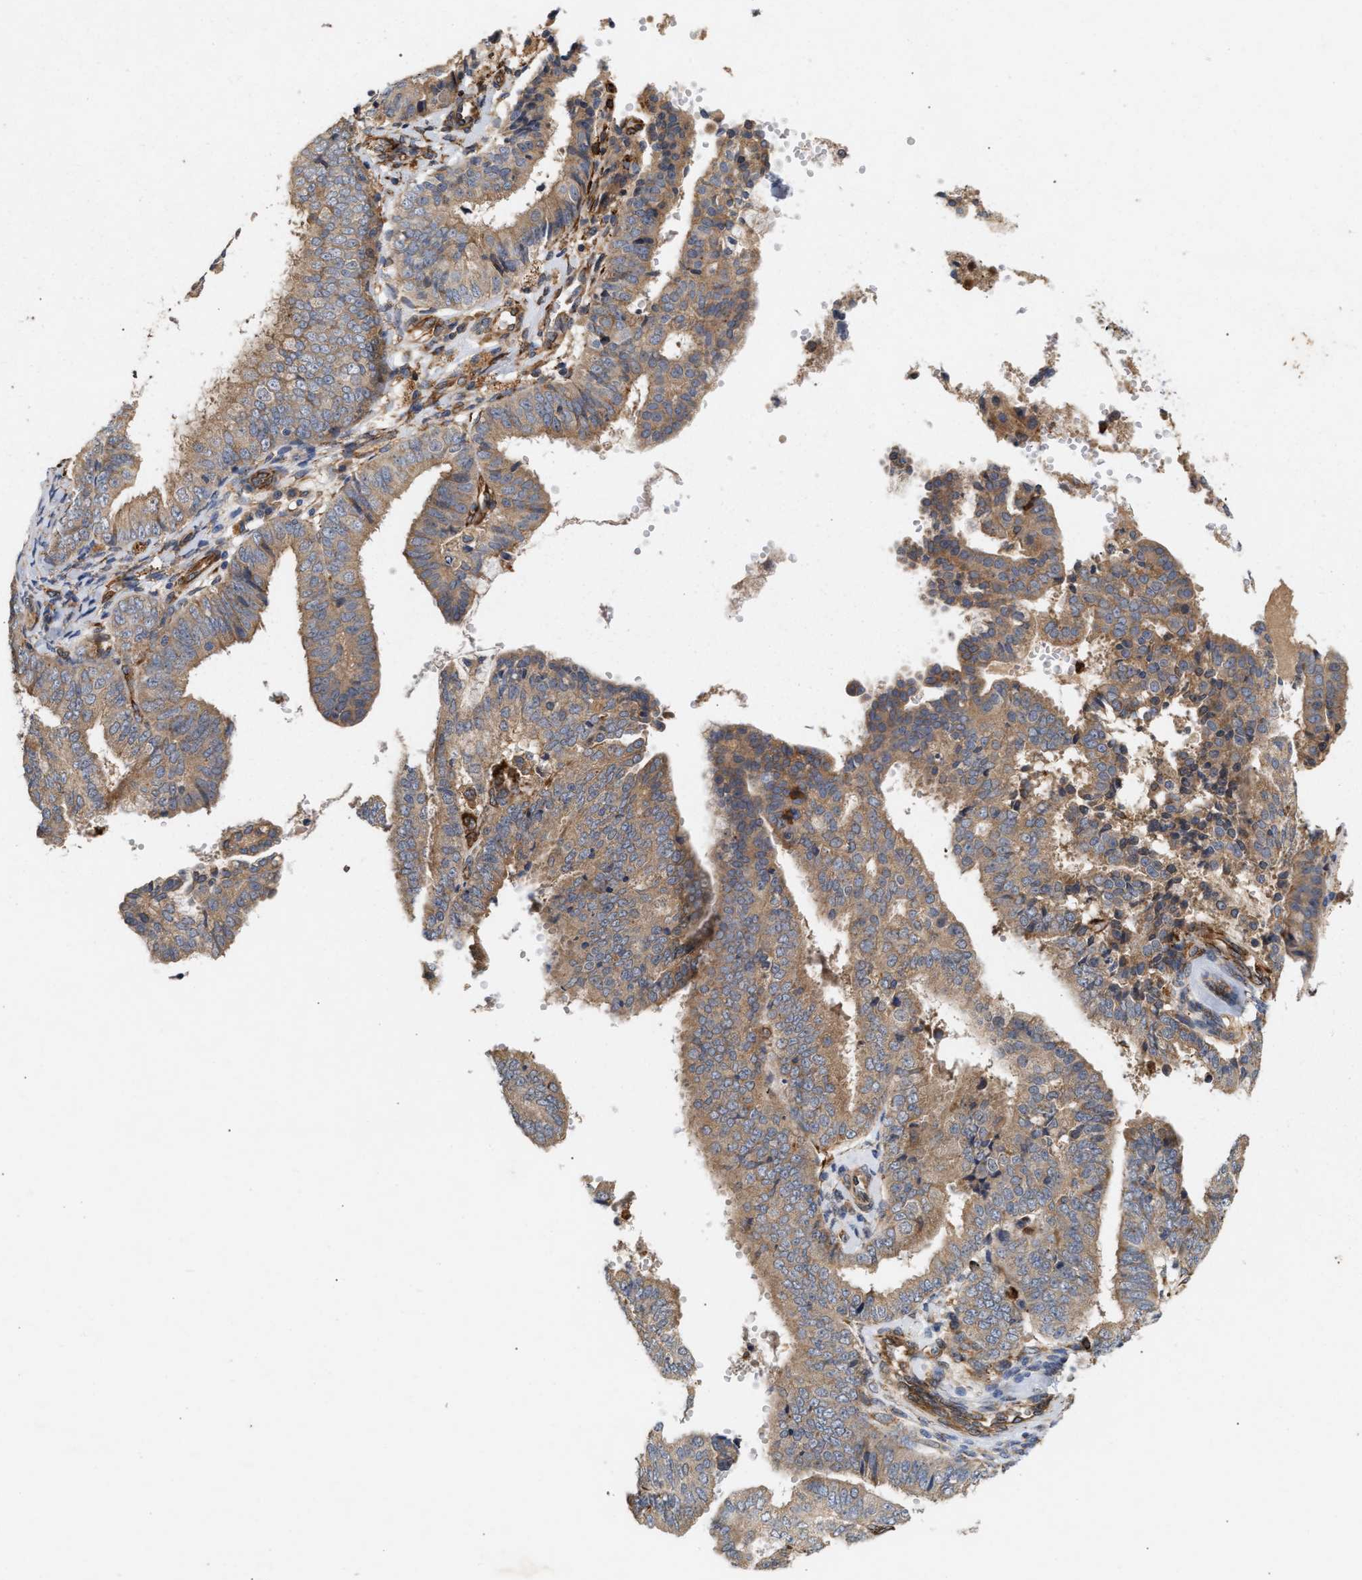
{"staining": {"intensity": "moderate", "quantity": ">75%", "location": "cytoplasmic/membranous"}, "tissue": "endometrial cancer", "cell_type": "Tumor cells", "image_type": "cancer", "snomed": [{"axis": "morphology", "description": "Adenocarcinoma, NOS"}, {"axis": "topography", "description": "Endometrium"}], "caption": "Adenocarcinoma (endometrial) stained with a protein marker demonstrates moderate staining in tumor cells.", "gene": "PLCD1", "patient": {"sex": "female", "age": 63}}